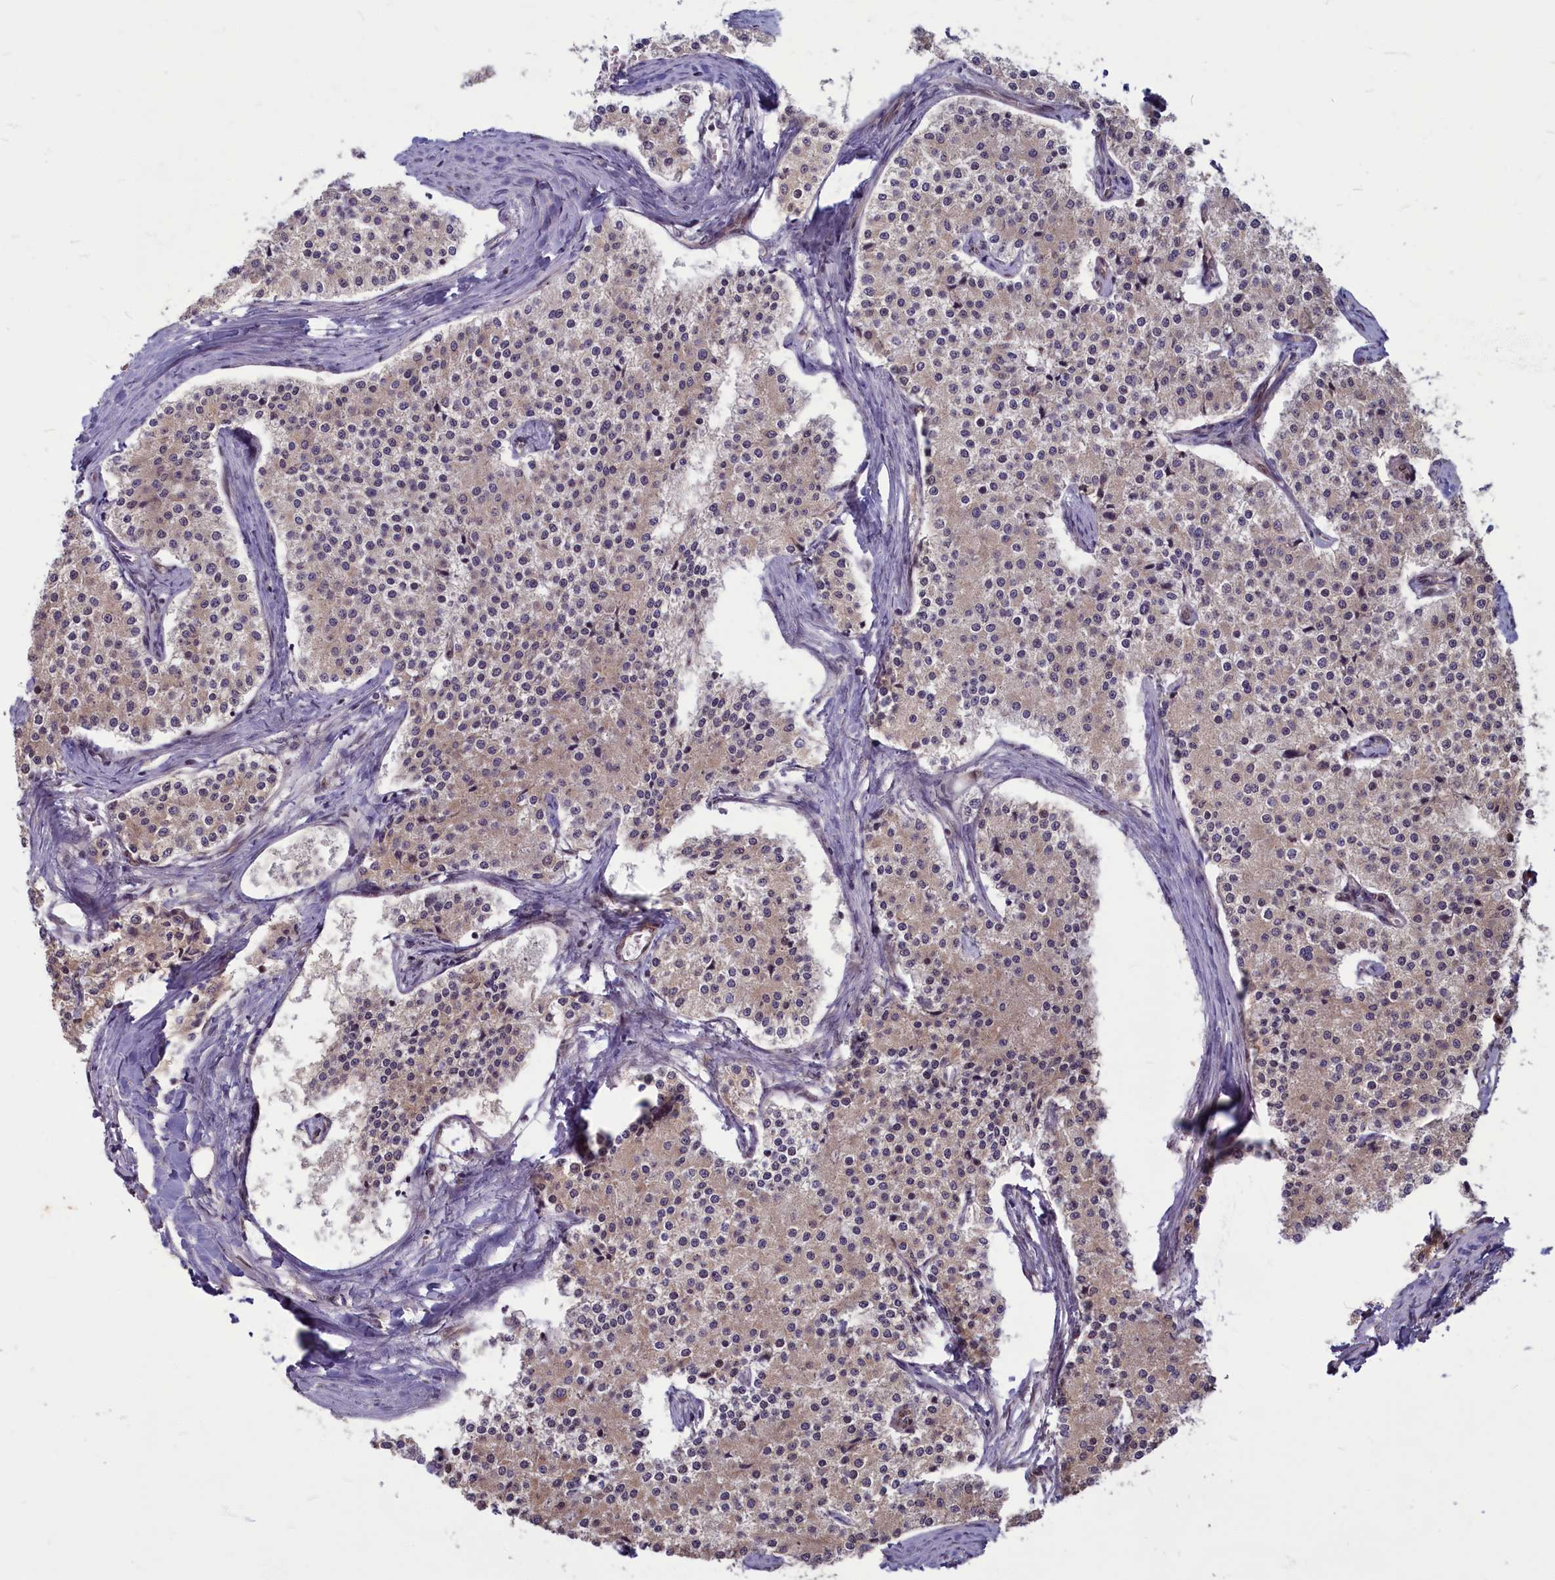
{"staining": {"intensity": "weak", "quantity": "25%-75%", "location": "cytoplasmic/membranous"}, "tissue": "carcinoid", "cell_type": "Tumor cells", "image_type": "cancer", "snomed": [{"axis": "morphology", "description": "Carcinoid, malignant, NOS"}, {"axis": "topography", "description": "Colon"}], "caption": "Protein positivity by immunohistochemistry (IHC) exhibits weak cytoplasmic/membranous positivity in about 25%-75% of tumor cells in carcinoid (malignant).", "gene": "MYCBP", "patient": {"sex": "female", "age": 52}}